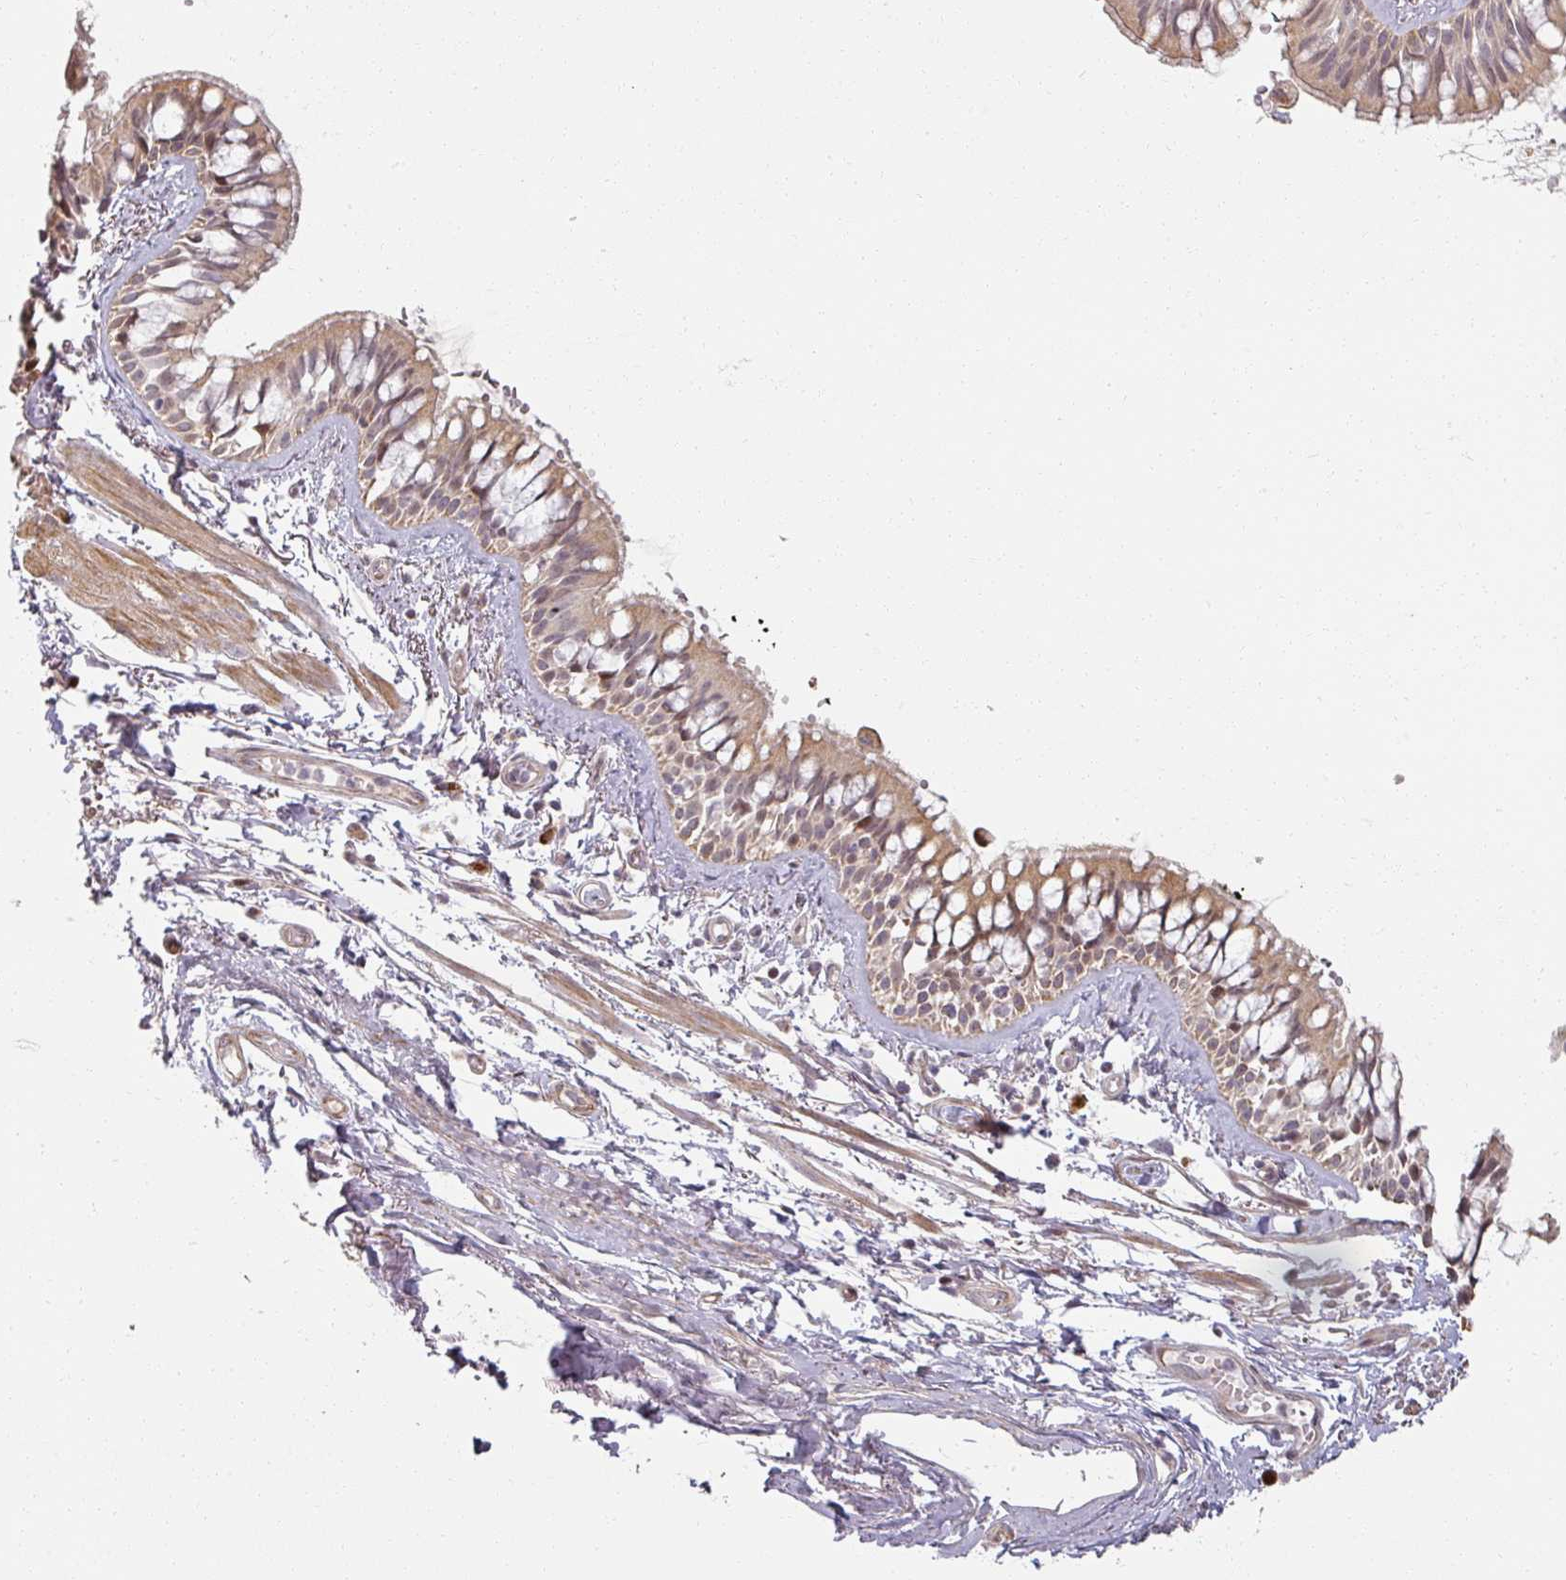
{"staining": {"intensity": "weak", "quantity": "25%-75%", "location": "cytoplasmic/membranous"}, "tissue": "bronchus", "cell_type": "Respiratory epithelial cells", "image_type": "normal", "snomed": [{"axis": "morphology", "description": "Normal tissue, NOS"}, {"axis": "topography", "description": "Lymph node"}, {"axis": "topography", "description": "Cartilage tissue"}, {"axis": "topography", "description": "Bronchus"}], "caption": "Weak cytoplasmic/membranous positivity for a protein is seen in about 25%-75% of respiratory epithelial cells of benign bronchus using immunohistochemistry (IHC).", "gene": "MED19", "patient": {"sex": "female", "age": 70}}